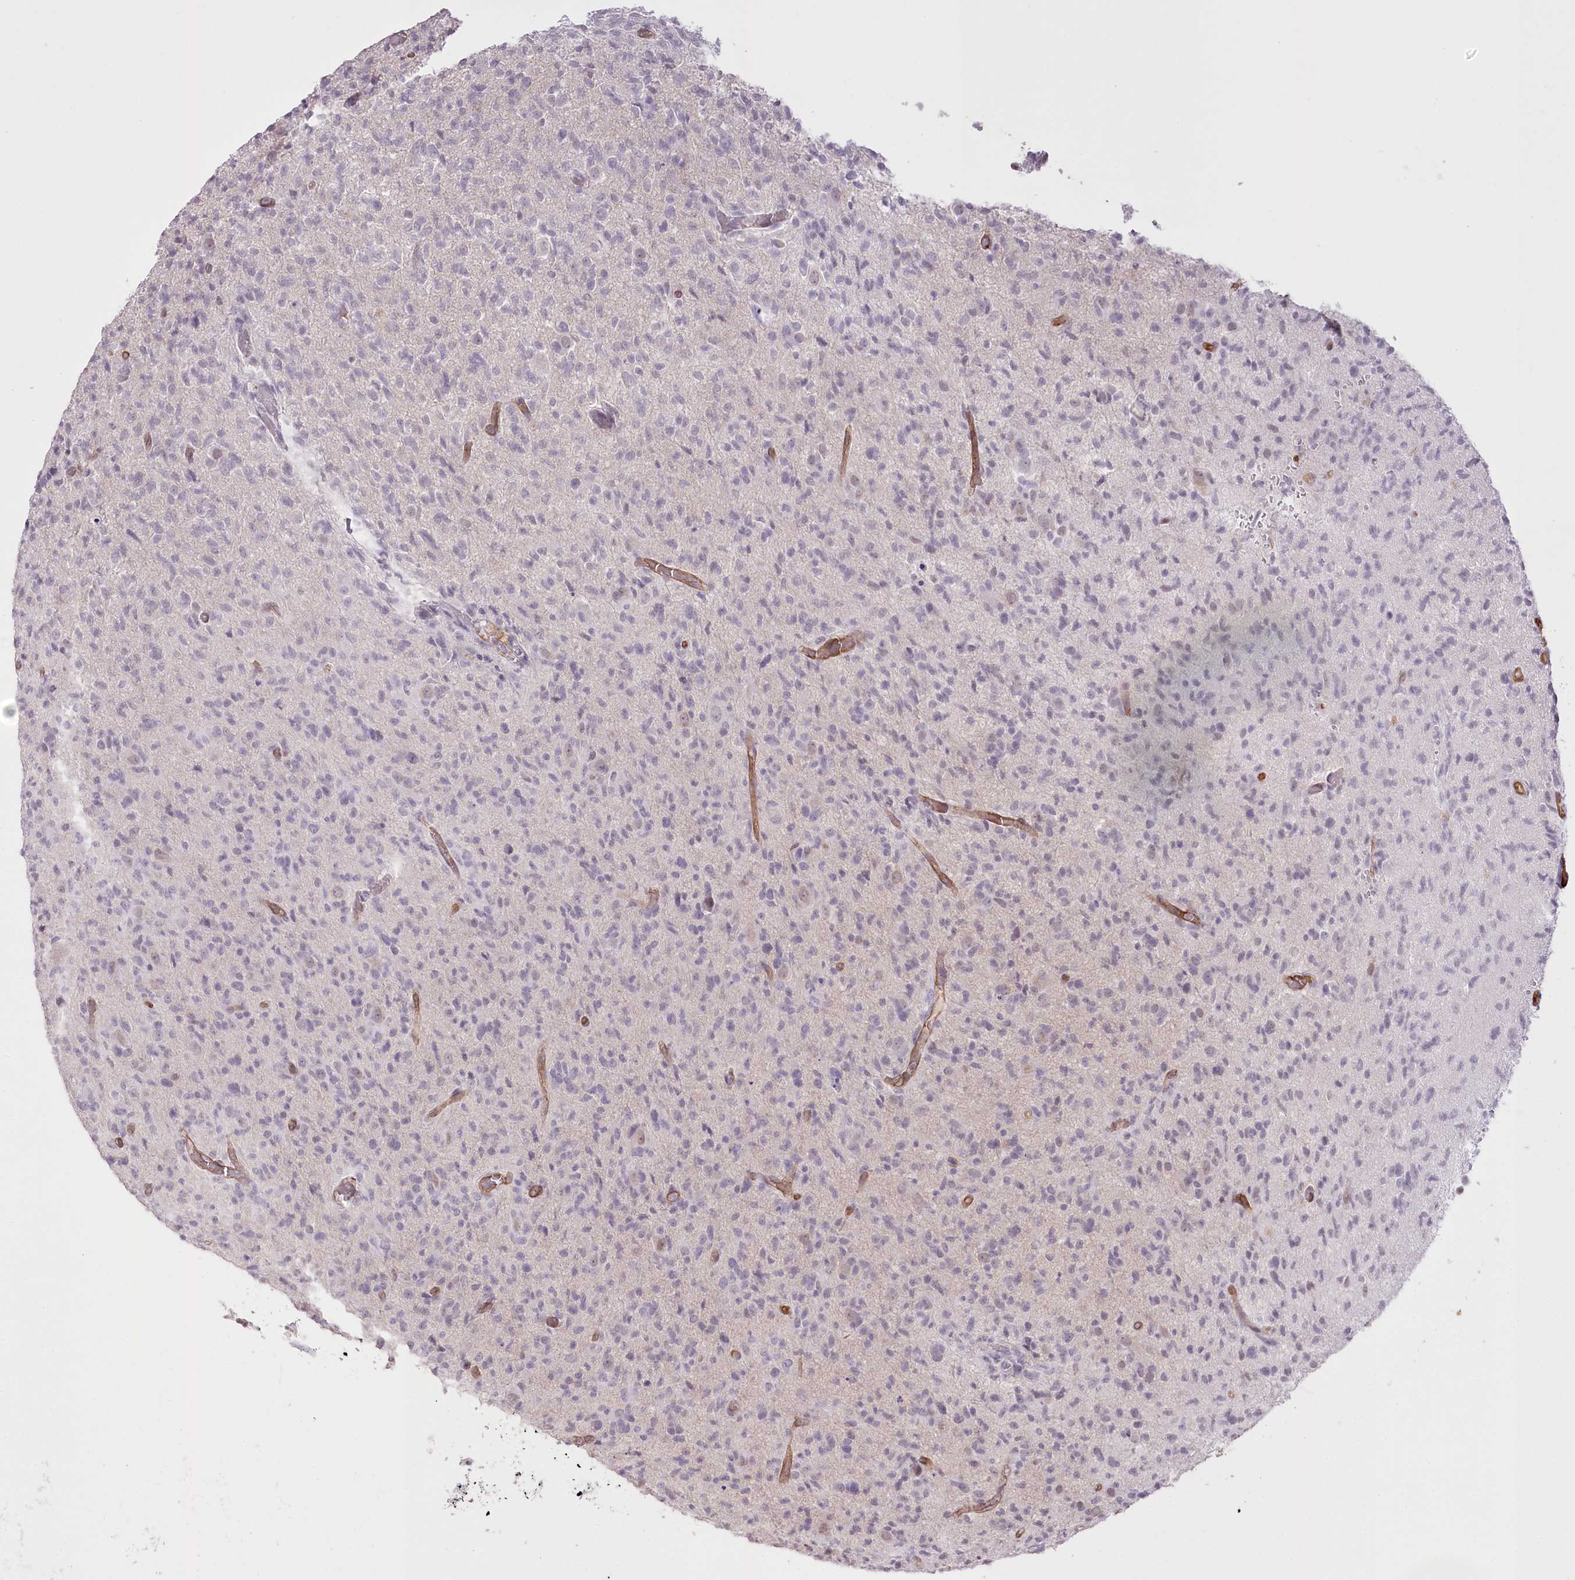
{"staining": {"intensity": "negative", "quantity": "none", "location": "none"}, "tissue": "glioma", "cell_type": "Tumor cells", "image_type": "cancer", "snomed": [{"axis": "morphology", "description": "Glioma, malignant, High grade"}, {"axis": "topography", "description": "Brain"}], "caption": "DAB immunohistochemical staining of high-grade glioma (malignant) exhibits no significant staining in tumor cells.", "gene": "SLC39A10", "patient": {"sex": "female", "age": 57}}